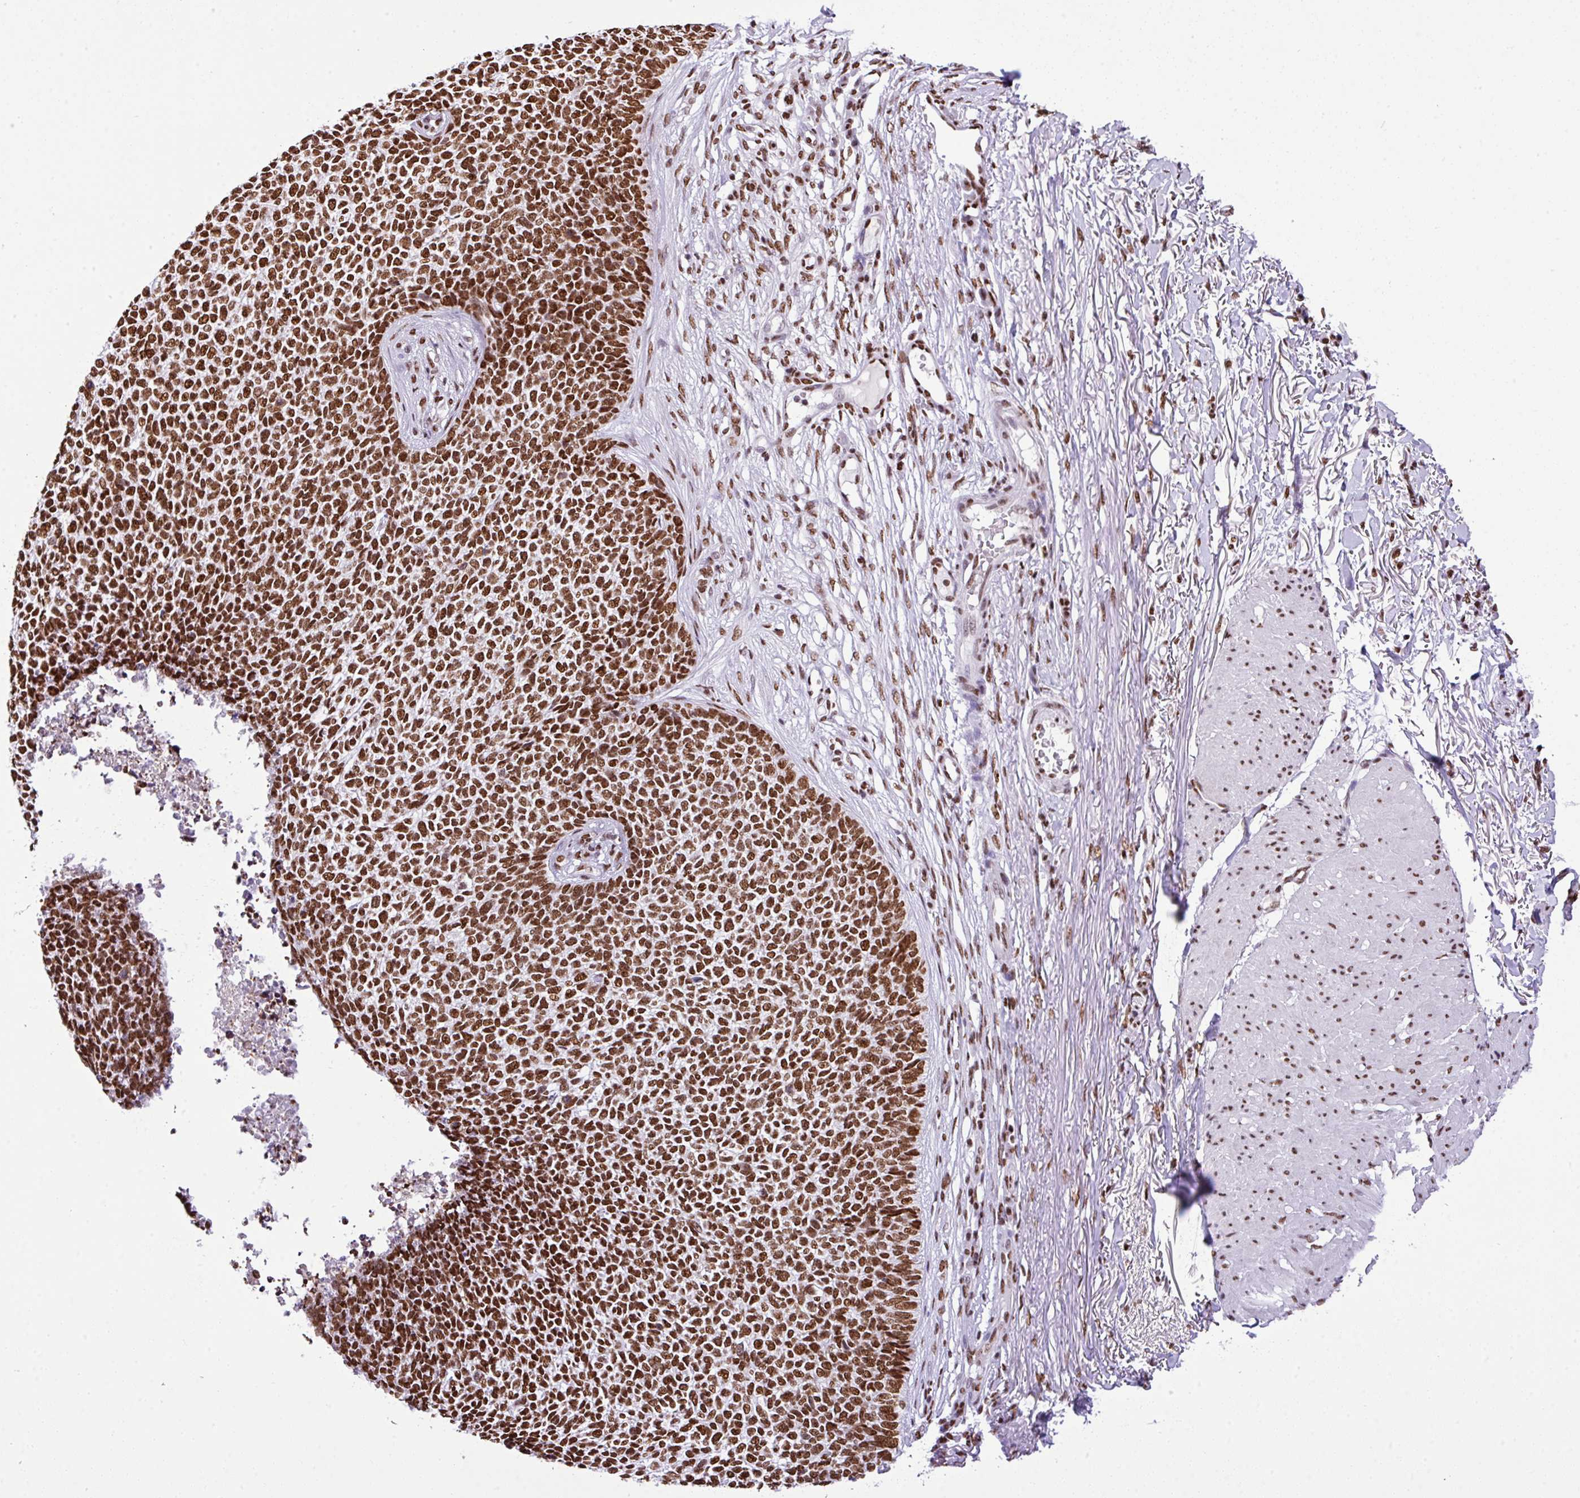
{"staining": {"intensity": "moderate", "quantity": ">75%", "location": "nuclear"}, "tissue": "skin cancer", "cell_type": "Tumor cells", "image_type": "cancer", "snomed": [{"axis": "morphology", "description": "Basal cell carcinoma"}, {"axis": "topography", "description": "Skin"}], "caption": "Protein expression analysis of human skin basal cell carcinoma reveals moderate nuclear positivity in approximately >75% of tumor cells.", "gene": "RARG", "patient": {"sex": "female", "age": 84}}